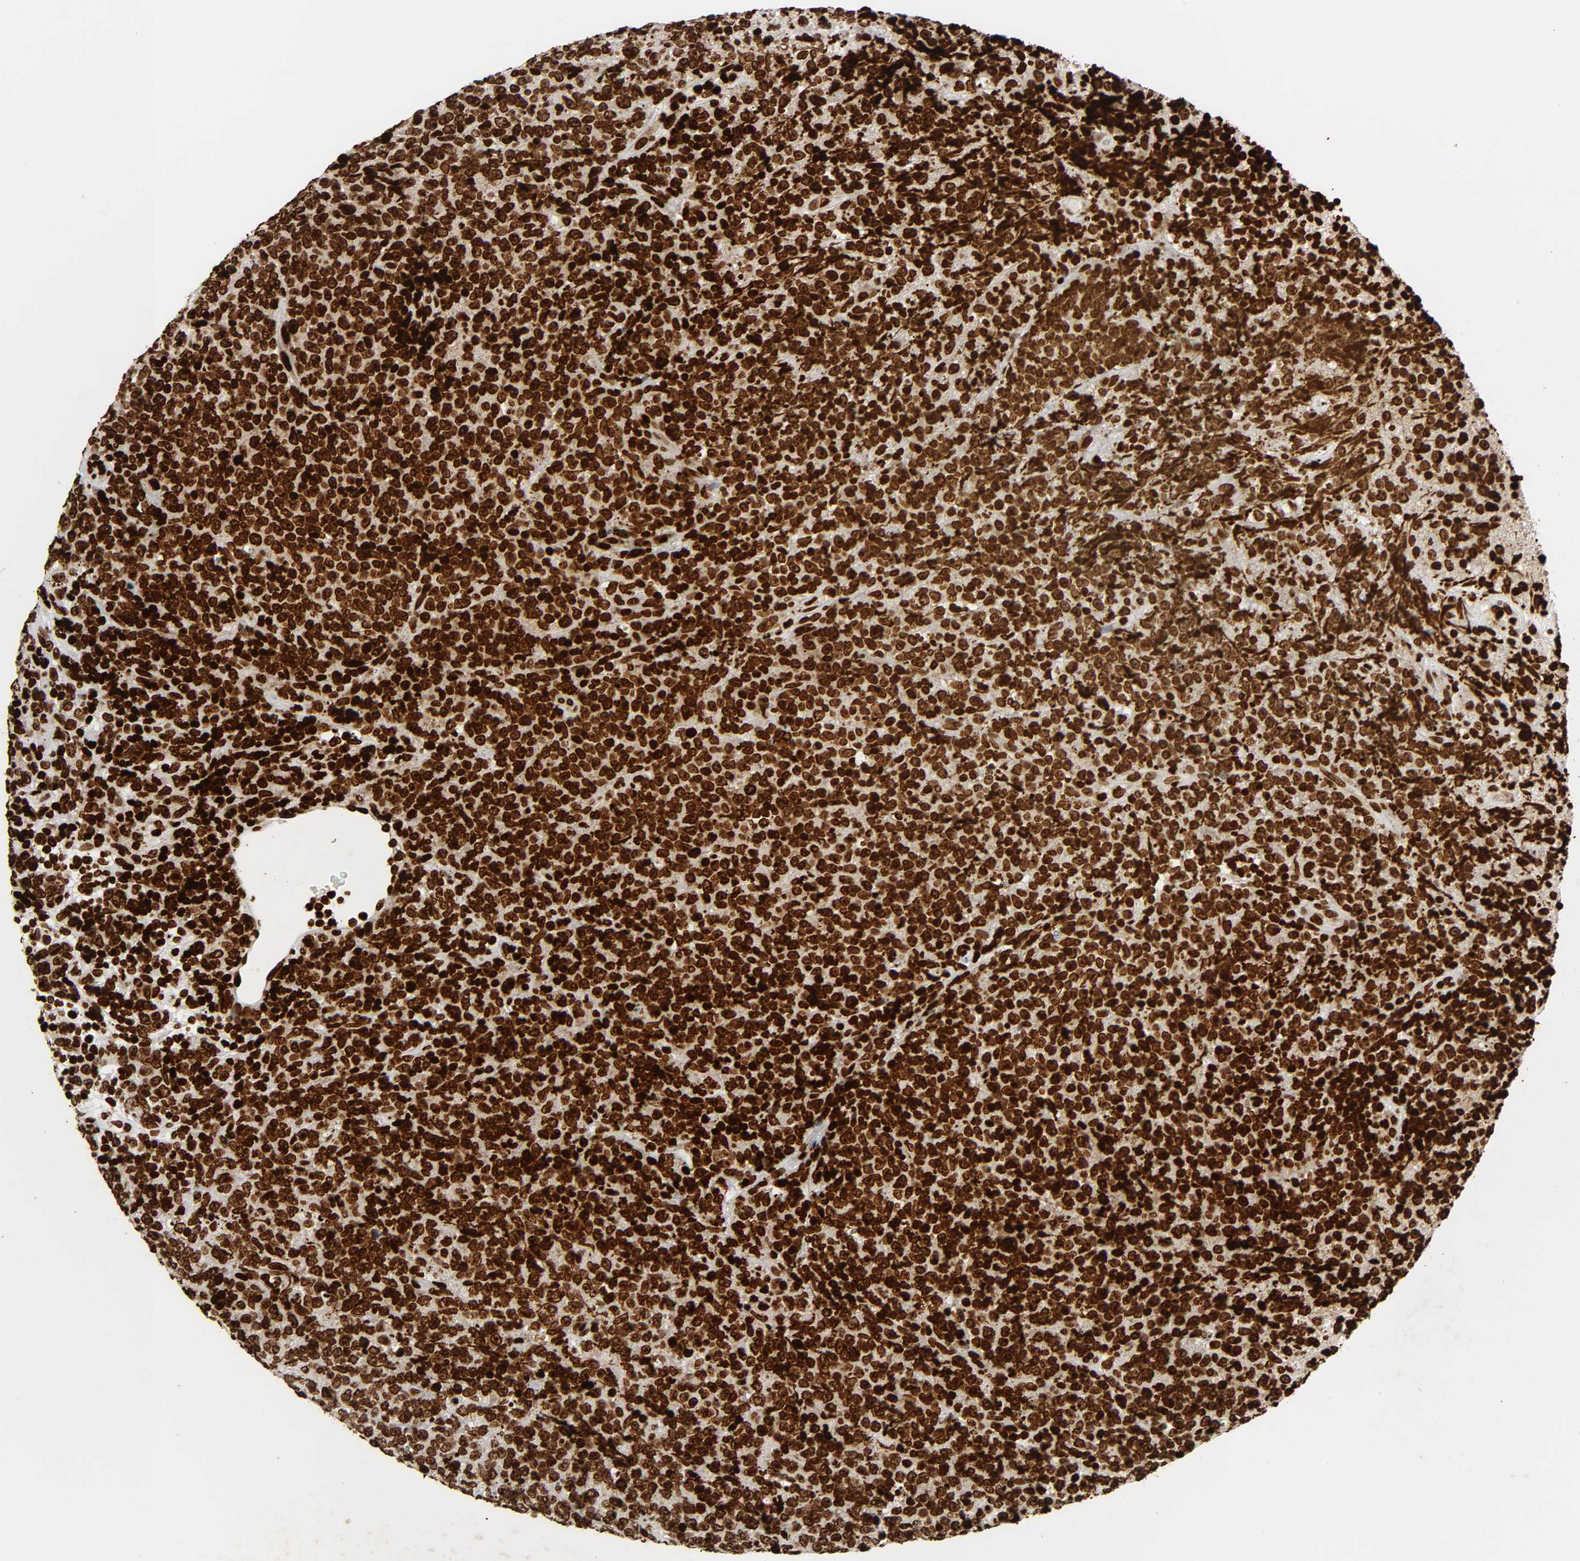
{"staining": {"intensity": "strong", "quantity": ">75%", "location": "nuclear"}, "tissue": "lymphoma", "cell_type": "Tumor cells", "image_type": "cancer", "snomed": [{"axis": "morphology", "description": "Malignant lymphoma, non-Hodgkin's type, High grade"}, {"axis": "topography", "description": "Tonsil"}], "caption": "Lymphoma tissue displays strong nuclear positivity in approximately >75% of tumor cells", "gene": "RXRA", "patient": {"sex": "female", "age": 36}}